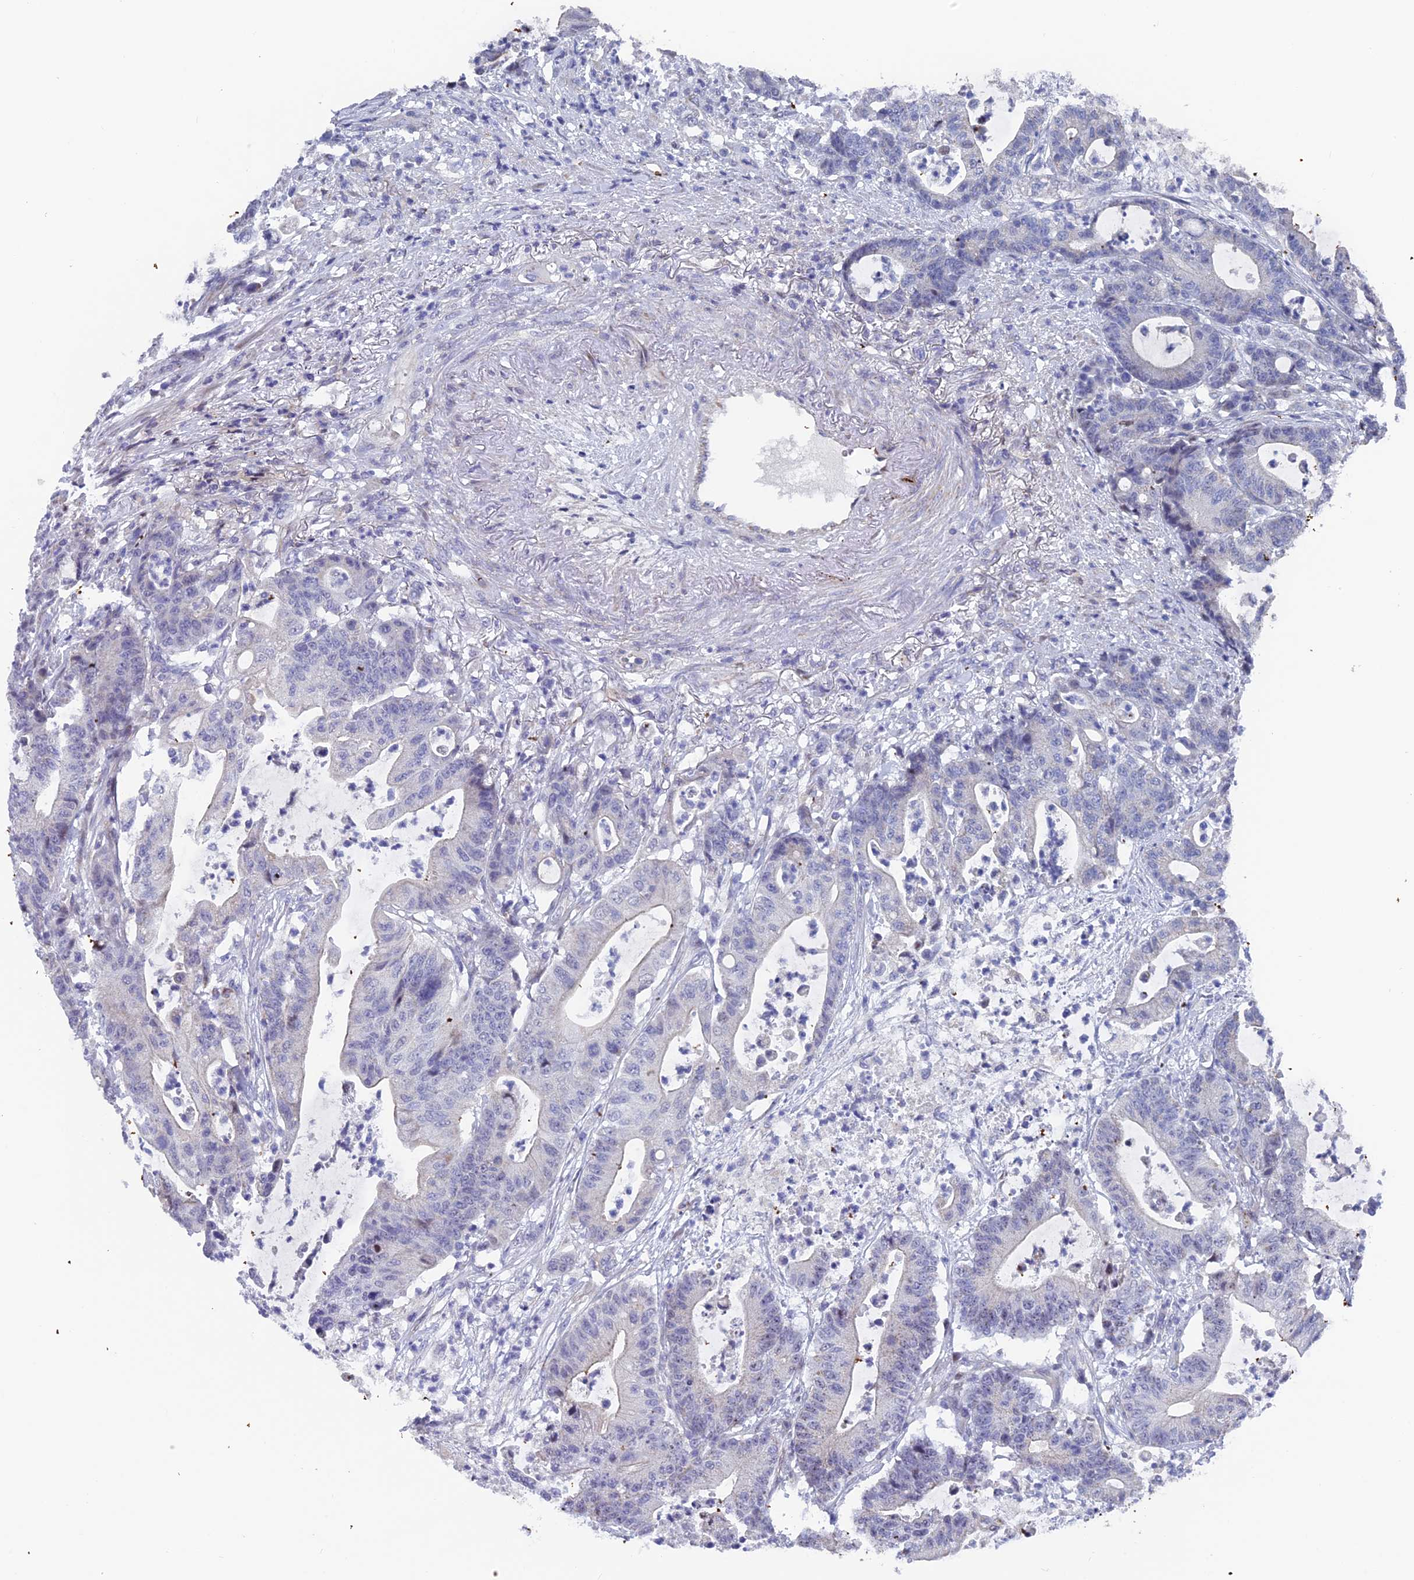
{"staining": {"intensity": "negative", "quantity": "none", "location": "none"}, "tissue": "colorectal cancer", "cell_type": "Tumor cells", "image_type": "cancer", "snomed": [{"axis": "morphology", "description": "Adenocarcinoma, NOS"}, {"axis": "topography", "description": "Colon"}], "caption": "Protein analysis of colorectal cancer (adenocarcinoma) exhibits no significant expression in tumor cells. (DAB (3,3'-diaminobenzidine) IHC visualized using brightfield microscopy, high magnification).", "gene": "XKR9", "patient": {"sex": "female", "age": 84}}